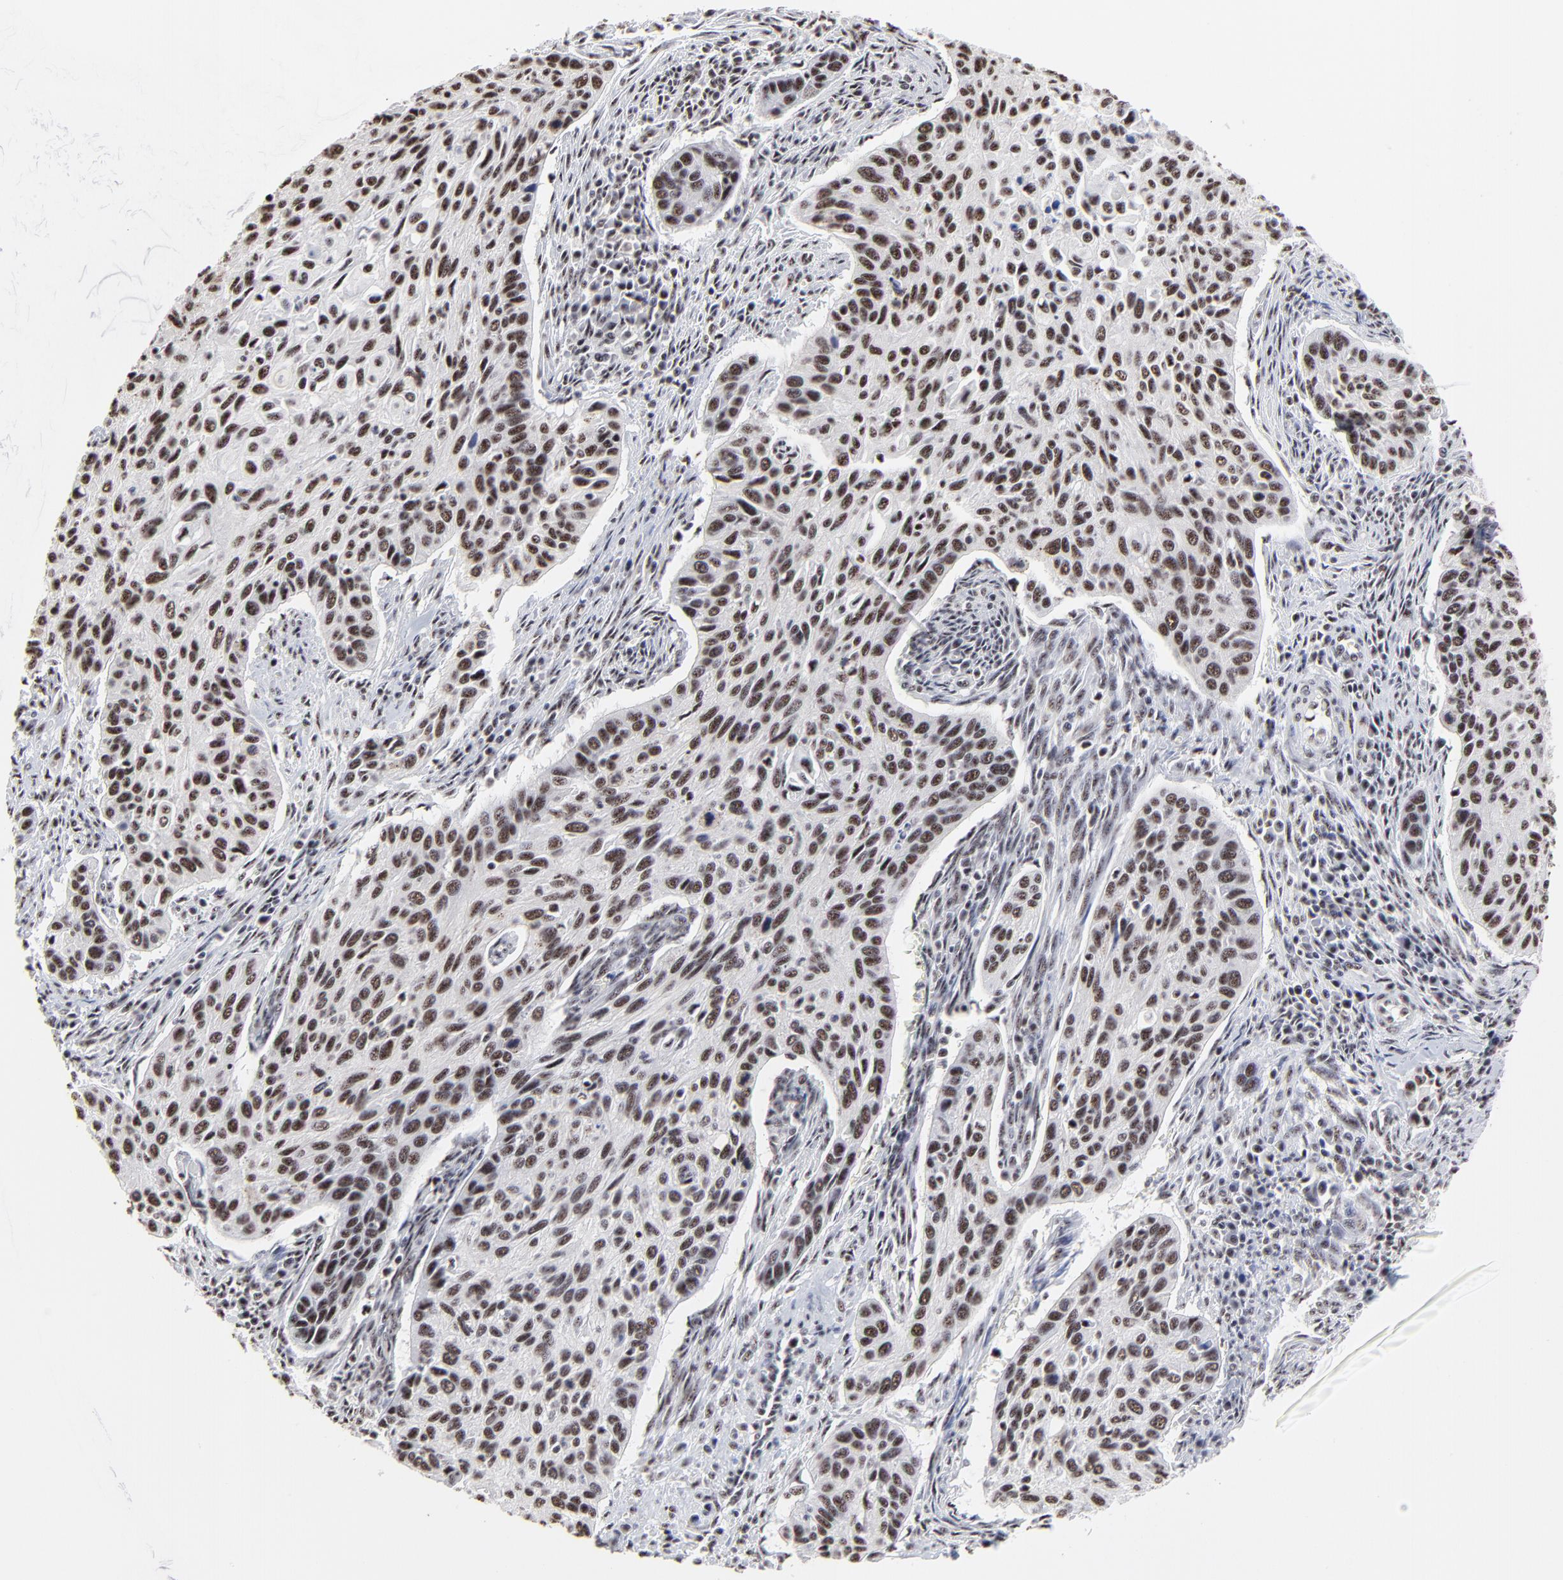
{"staining": {"intensity": "moderate", "quantity": ">75%", "location": "nuclear"}, "tissue": "cervical cancer", "cell_type": "Tumor cells", "image_type": "cancer", "snomed": [{"axis": "morphology", "description": "Squamous cell carcinoma, NOS"}, {"axis": "topography", "description": "Cervix"}], "caption": "Human cervical cancer (squamous cell carcinoma) stained with a brown dye displays moderate nuclear positive positivity in about >75% of tumor cells.", "gene": "MBD4", "patient": {"sex": "female", "age": 57}}